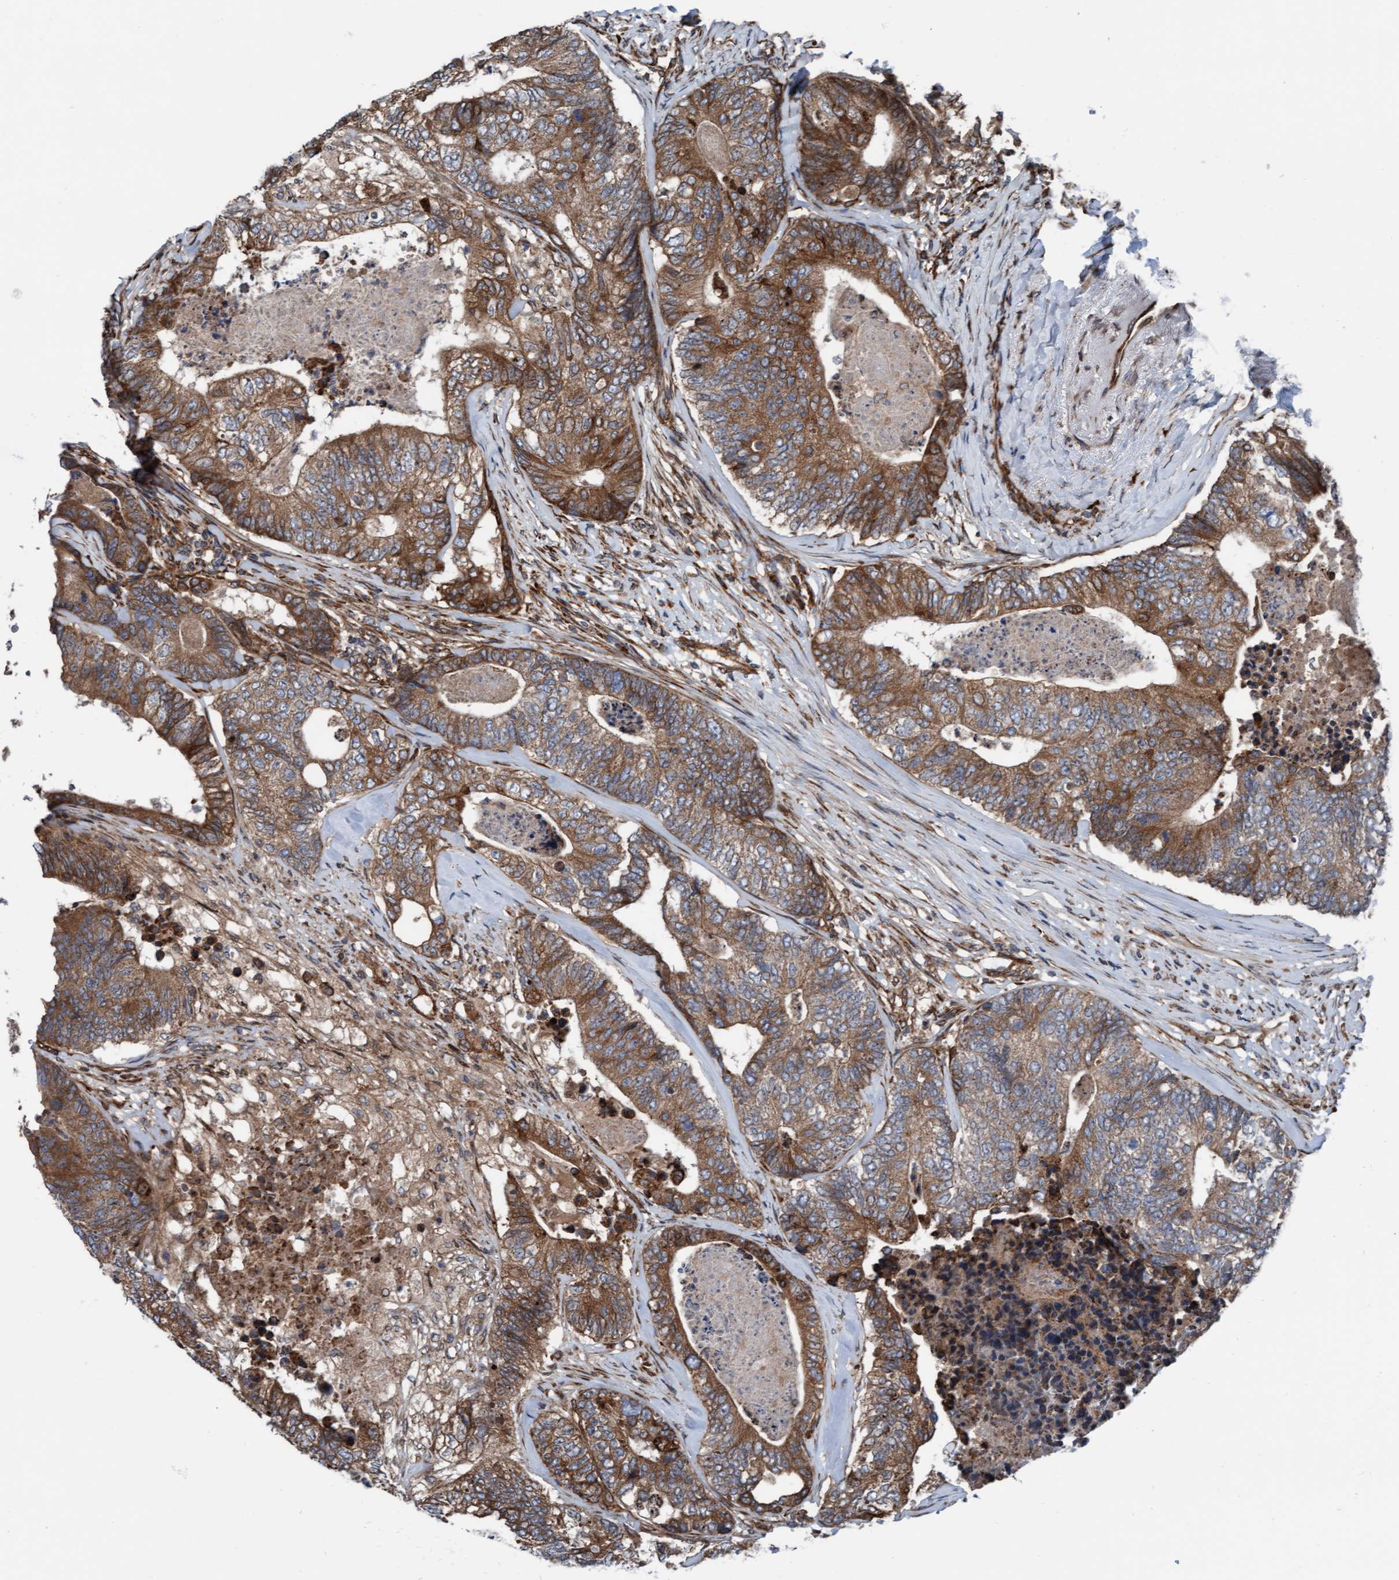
{"staining": {"intensity": "moderate", "quantity": ">75%", "location": "cytoplasmic/membranous"}, "tissue": "colorectal cancer", "cell_type": "Tumor cells", "image_type": "cancer", "snomed": [{"axis": "morphology", "description": "Adenocarcinoma, NOS"}, {"axis": "topography", "description": "Colon"}], "caption": "IHC (DAB (3,3'-diaminobenzidine)) staining of human colorectal adenocarcinoma demonstrates moderate cytoplasmic/membranous protein staining in approximately >75% of tumor cells.", "gene": "RAP1GAP2", "patient": {"sex": "female", "age": 67}}